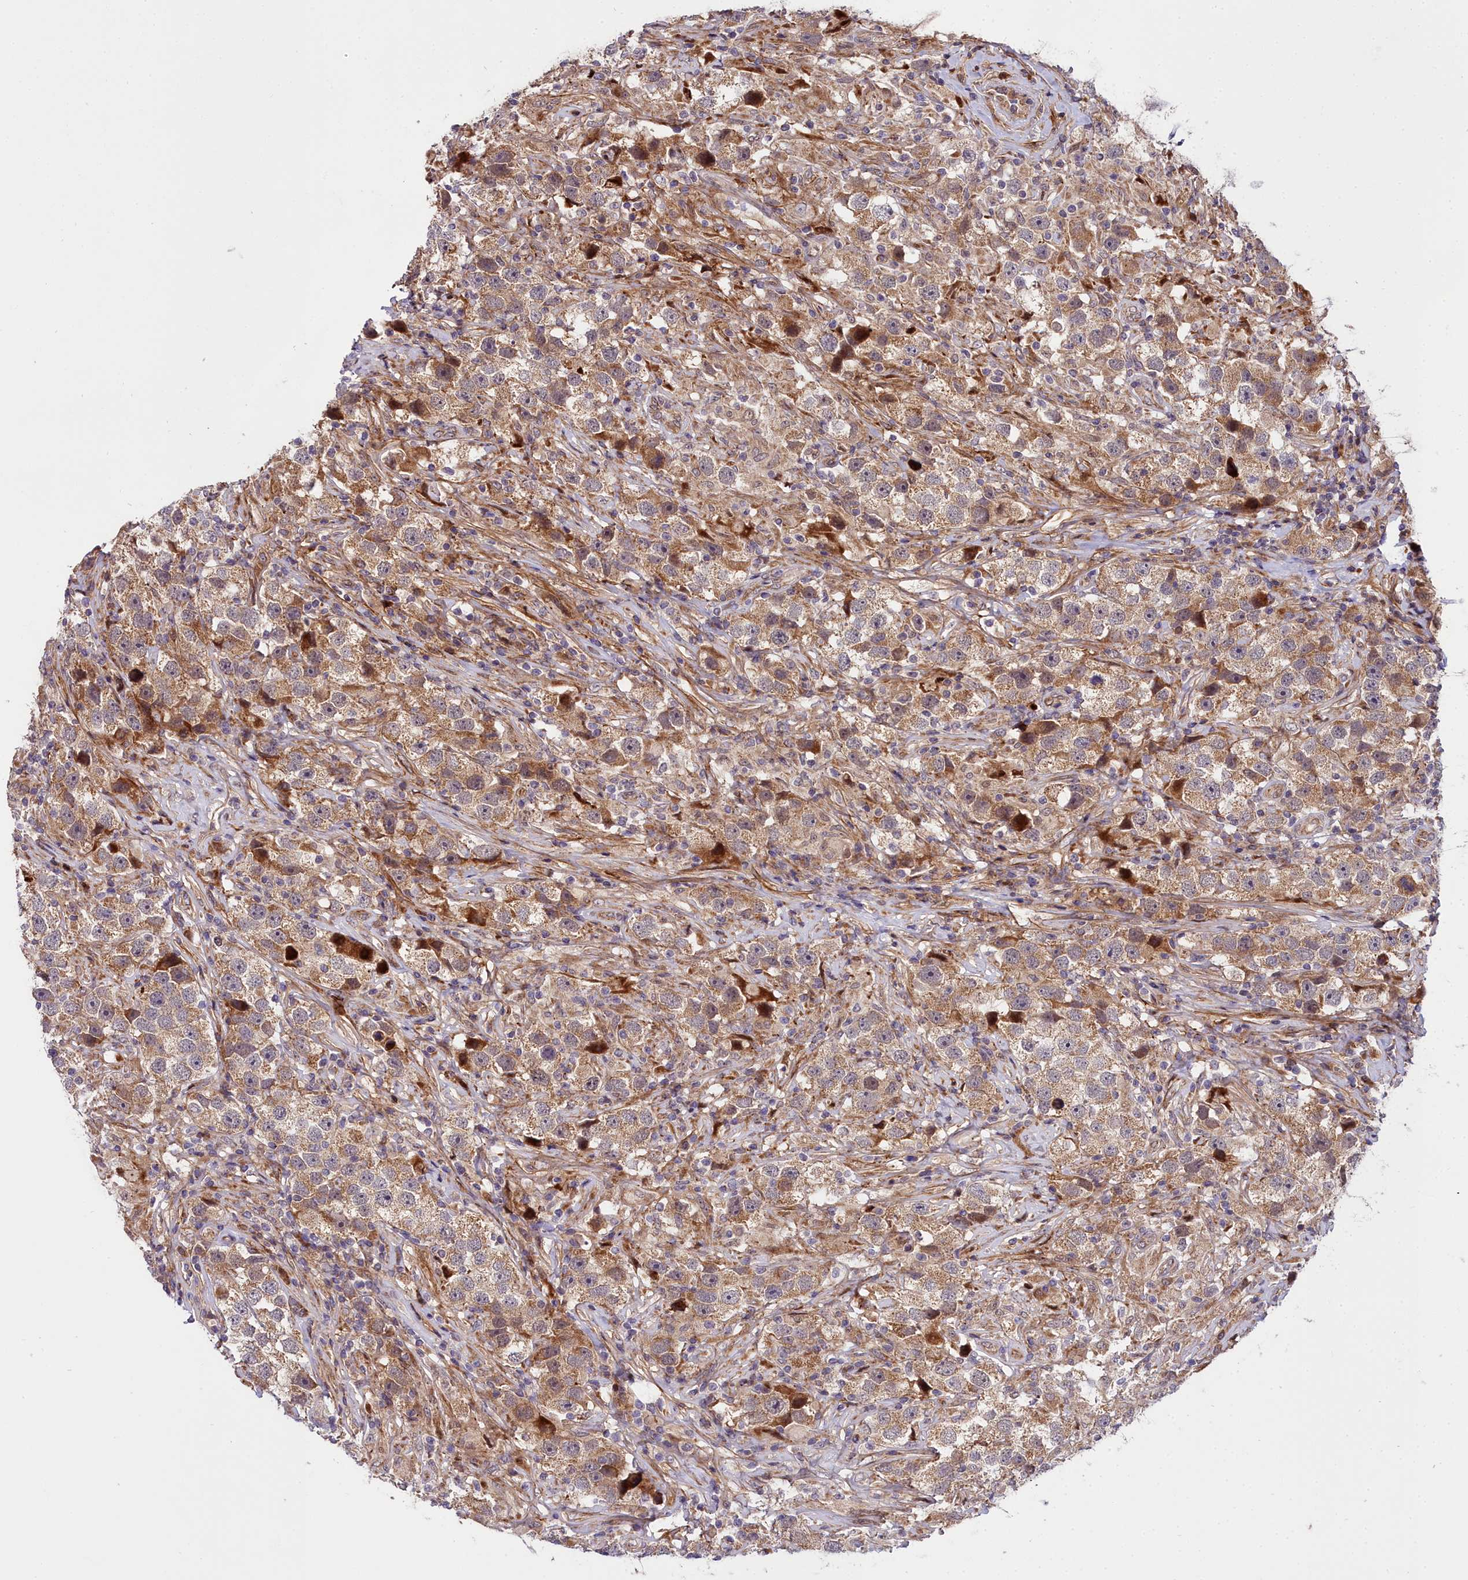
{"staining": {"intensity": "moderate", "quantity": ">75%", "location": "cytoplasmic/membranous"}, "tissue": "testis cancer", "cell_type": "Tumor cells", "image_type": "cancer", "snomed": [{"axis": "morphology", "description": "Seminoma, NOS"}, {"axis": "topography", "description": "Testis"}], "caption": "Protein staining of seminoma (testis) tissue shows moderate cytoplasmic/membranous expression in about >75% of tumor cells.", "gene": "MRPS11", "patient": {"sex": "male", "age": 49}}